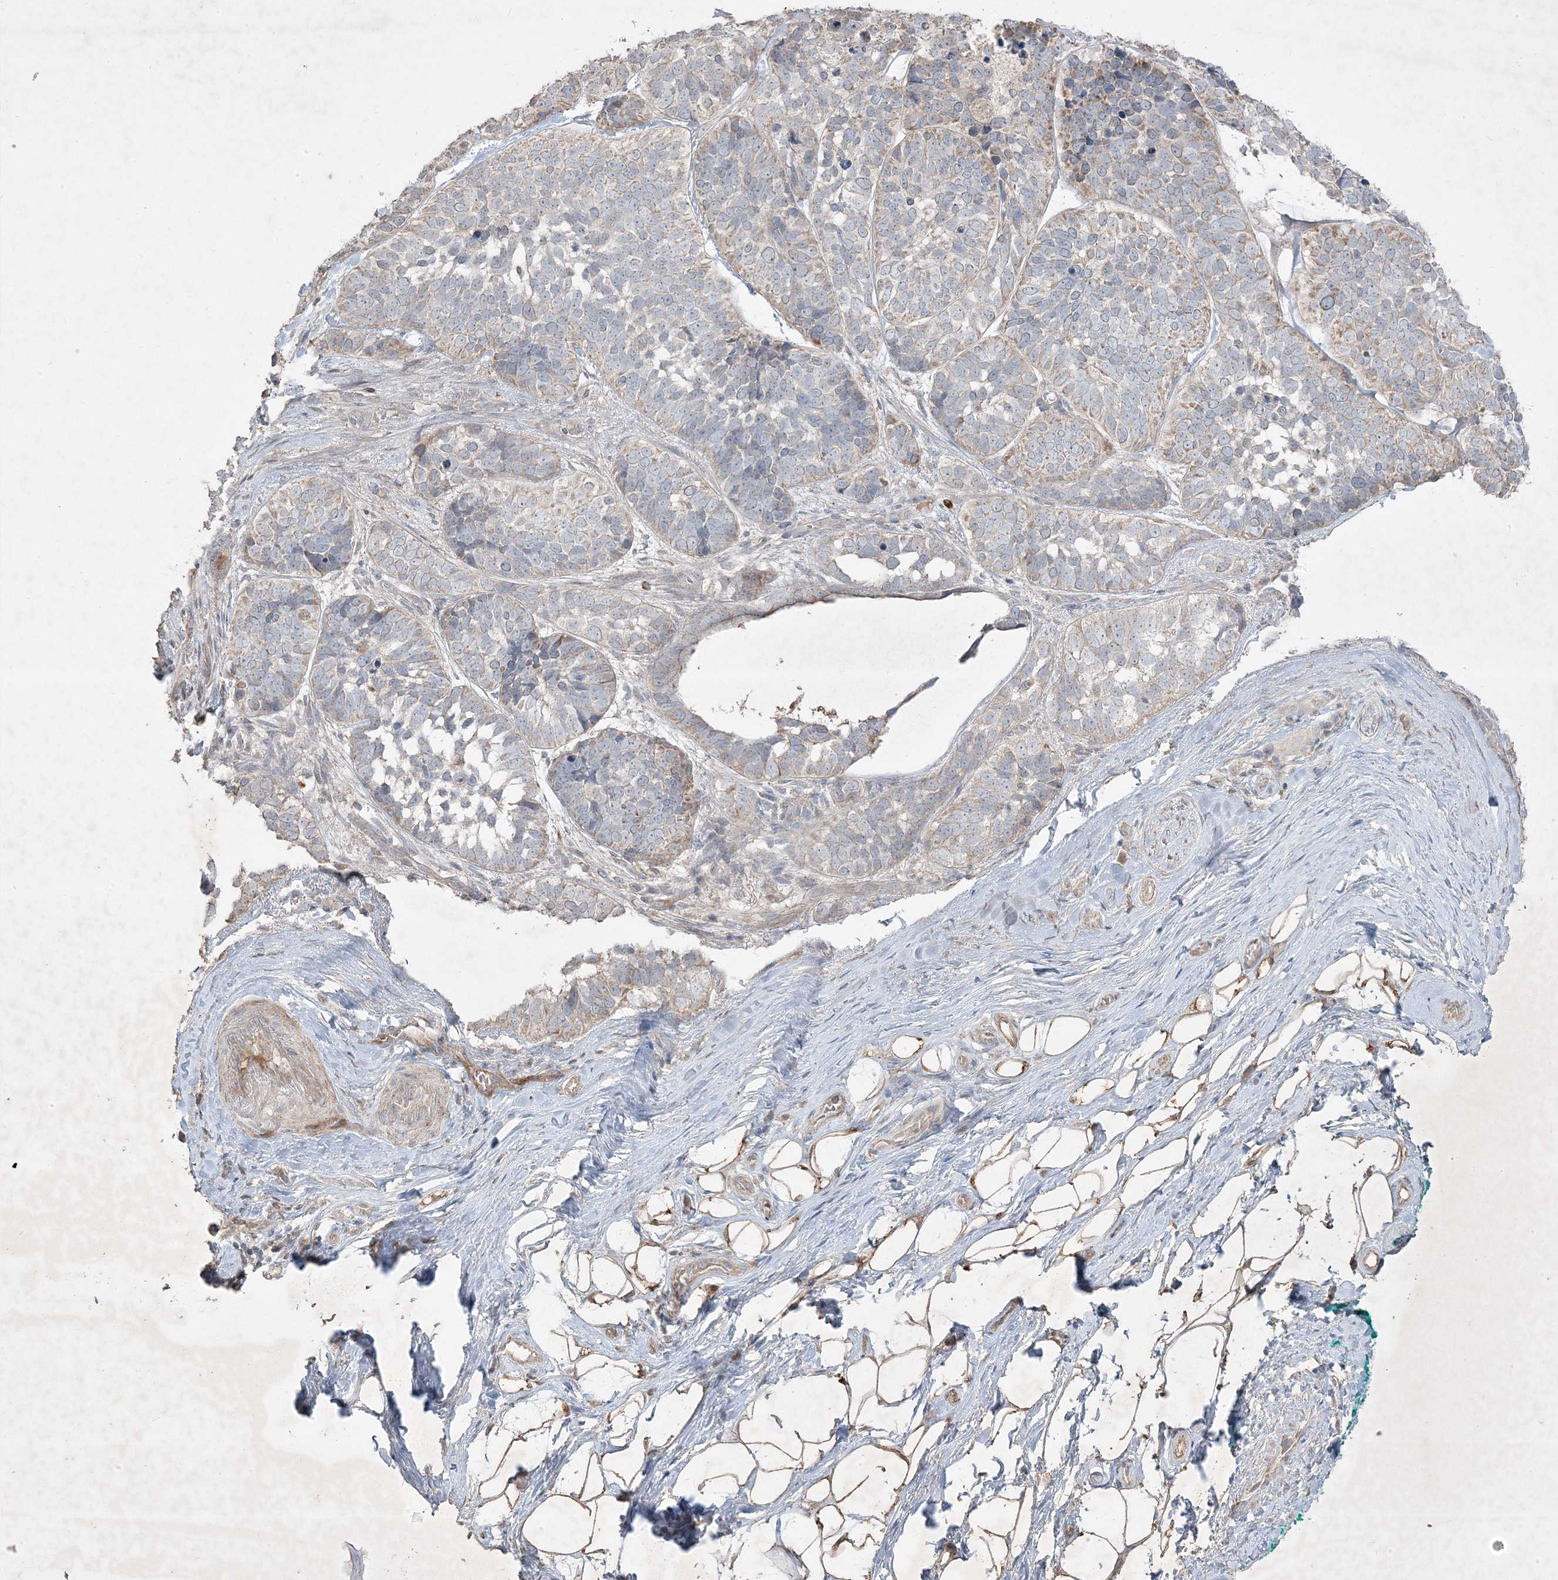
{"staining": {"intensity": "weak", "quantity": "<25%", "location": "cytoplasmic/membranous"}, "tissue": "skin cancer", "cell_type": "Tumor cells", "image_type": "cancer", "snomed": [{"axis": "morphology", "description": "Basal cell carcinoma"}, {"axis": "topography", "description": "Skin"}], "caption": "This is an immunohistochemistry (IHC) photomicrograph of skin cancer (basal cell carcinoma). There is no expression in tumor cells.", "gene": "RGL4", "patient": {"sex": "male", "age": 62}}